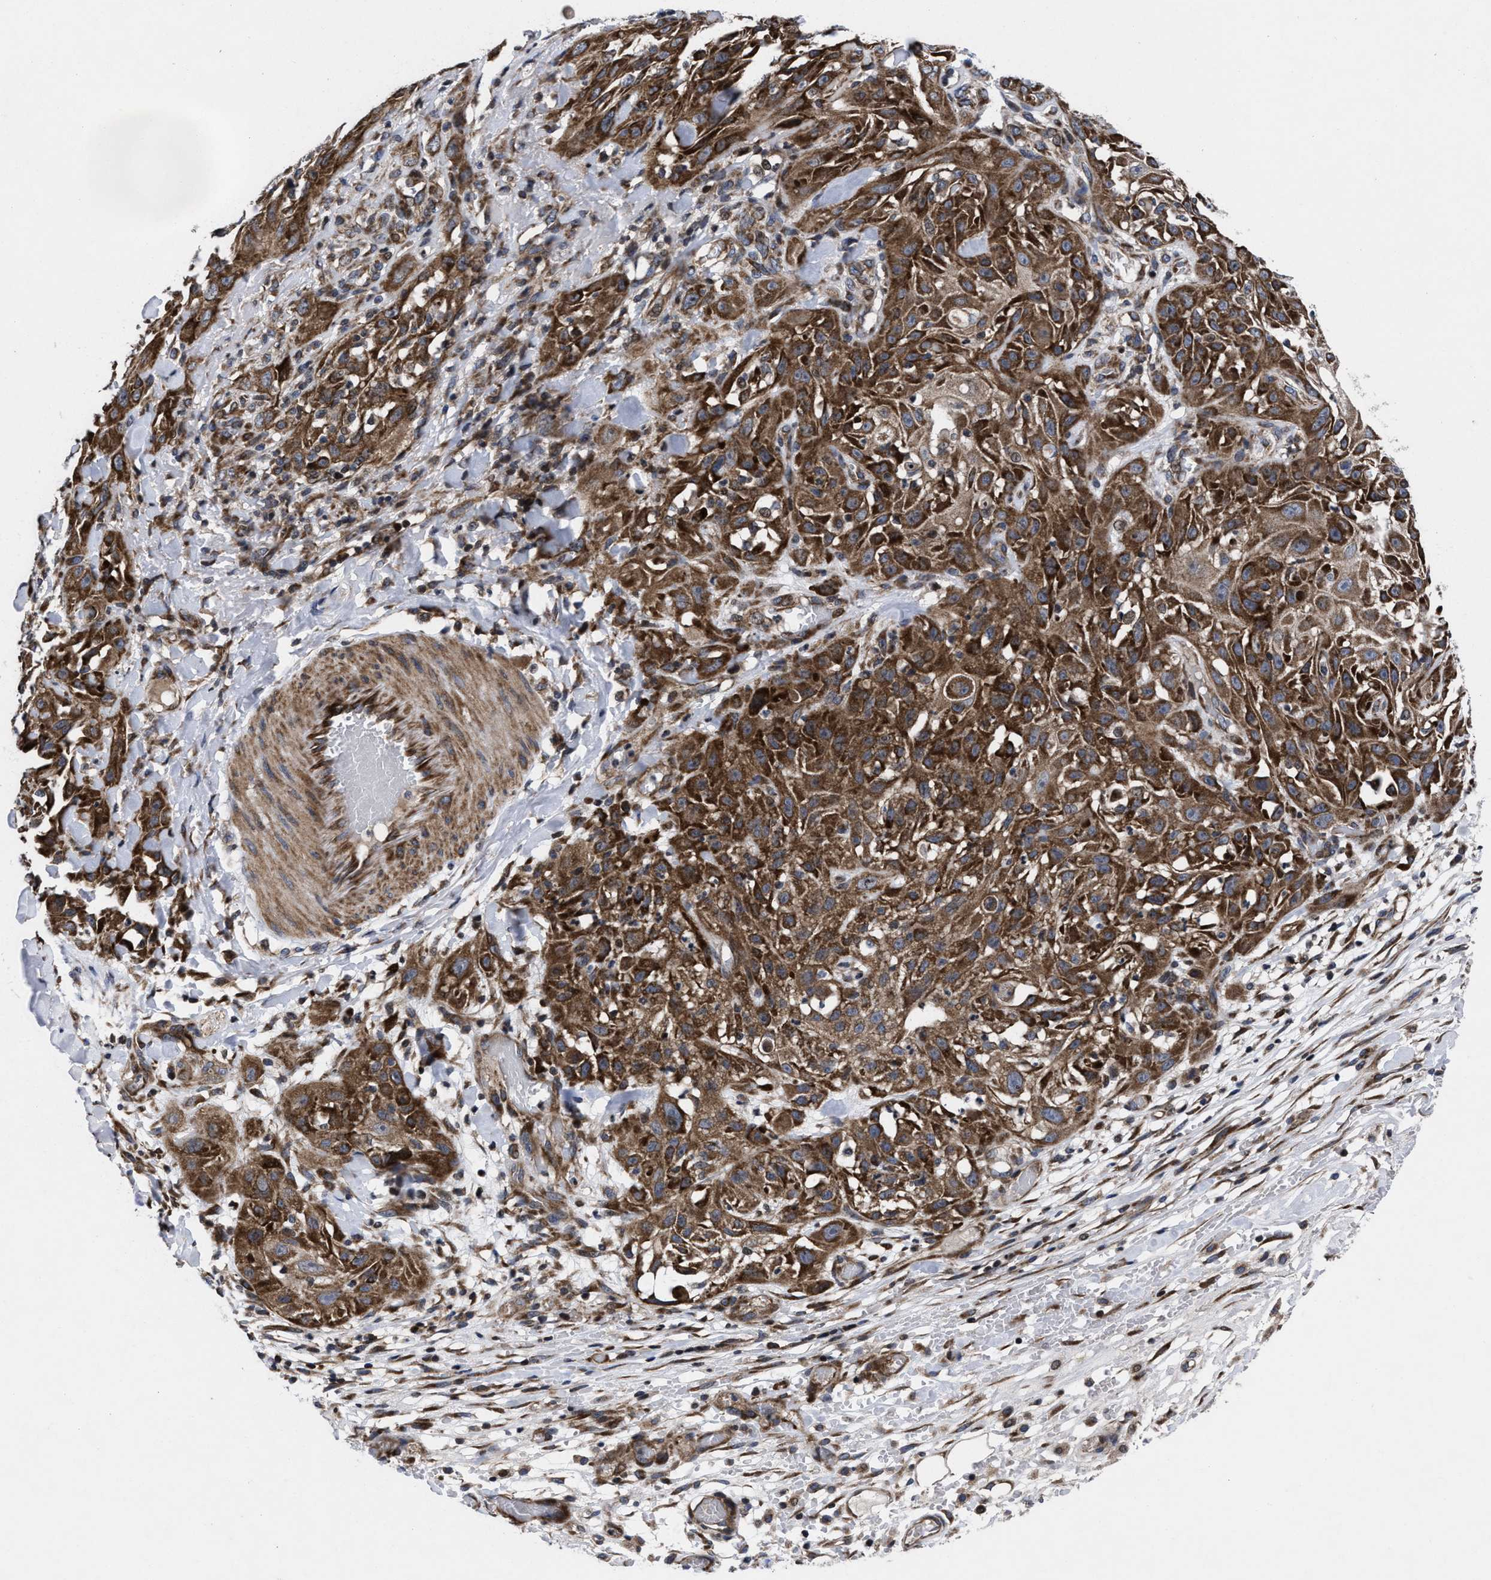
{"staining": {"intensity": "moderate", "quantity": ">75%", "location": "cytoplasmic/membranous"}, "tissue": "skin cancer", "cell_type": "Tumor cells", "image_type": "cancer", "snomed": [{"axis": "morphology", "description": "Squamous cell carcinoma, NOS"}, {"axis": "topography", "description": "Skin"}], "caption": "Skin cancer (squamous cell carcinoma) tissue shows moderate cytoplasmic/membranous expression in approximately >75% of tumor cells, visualized by immunohistochemistry. Using DAB (brown) and hematoxylin (blue) stains, captured at high magnification using brightfield microscopy.", "gene": "MRPL50", "patient": {"sex": "male", "age": 75}}